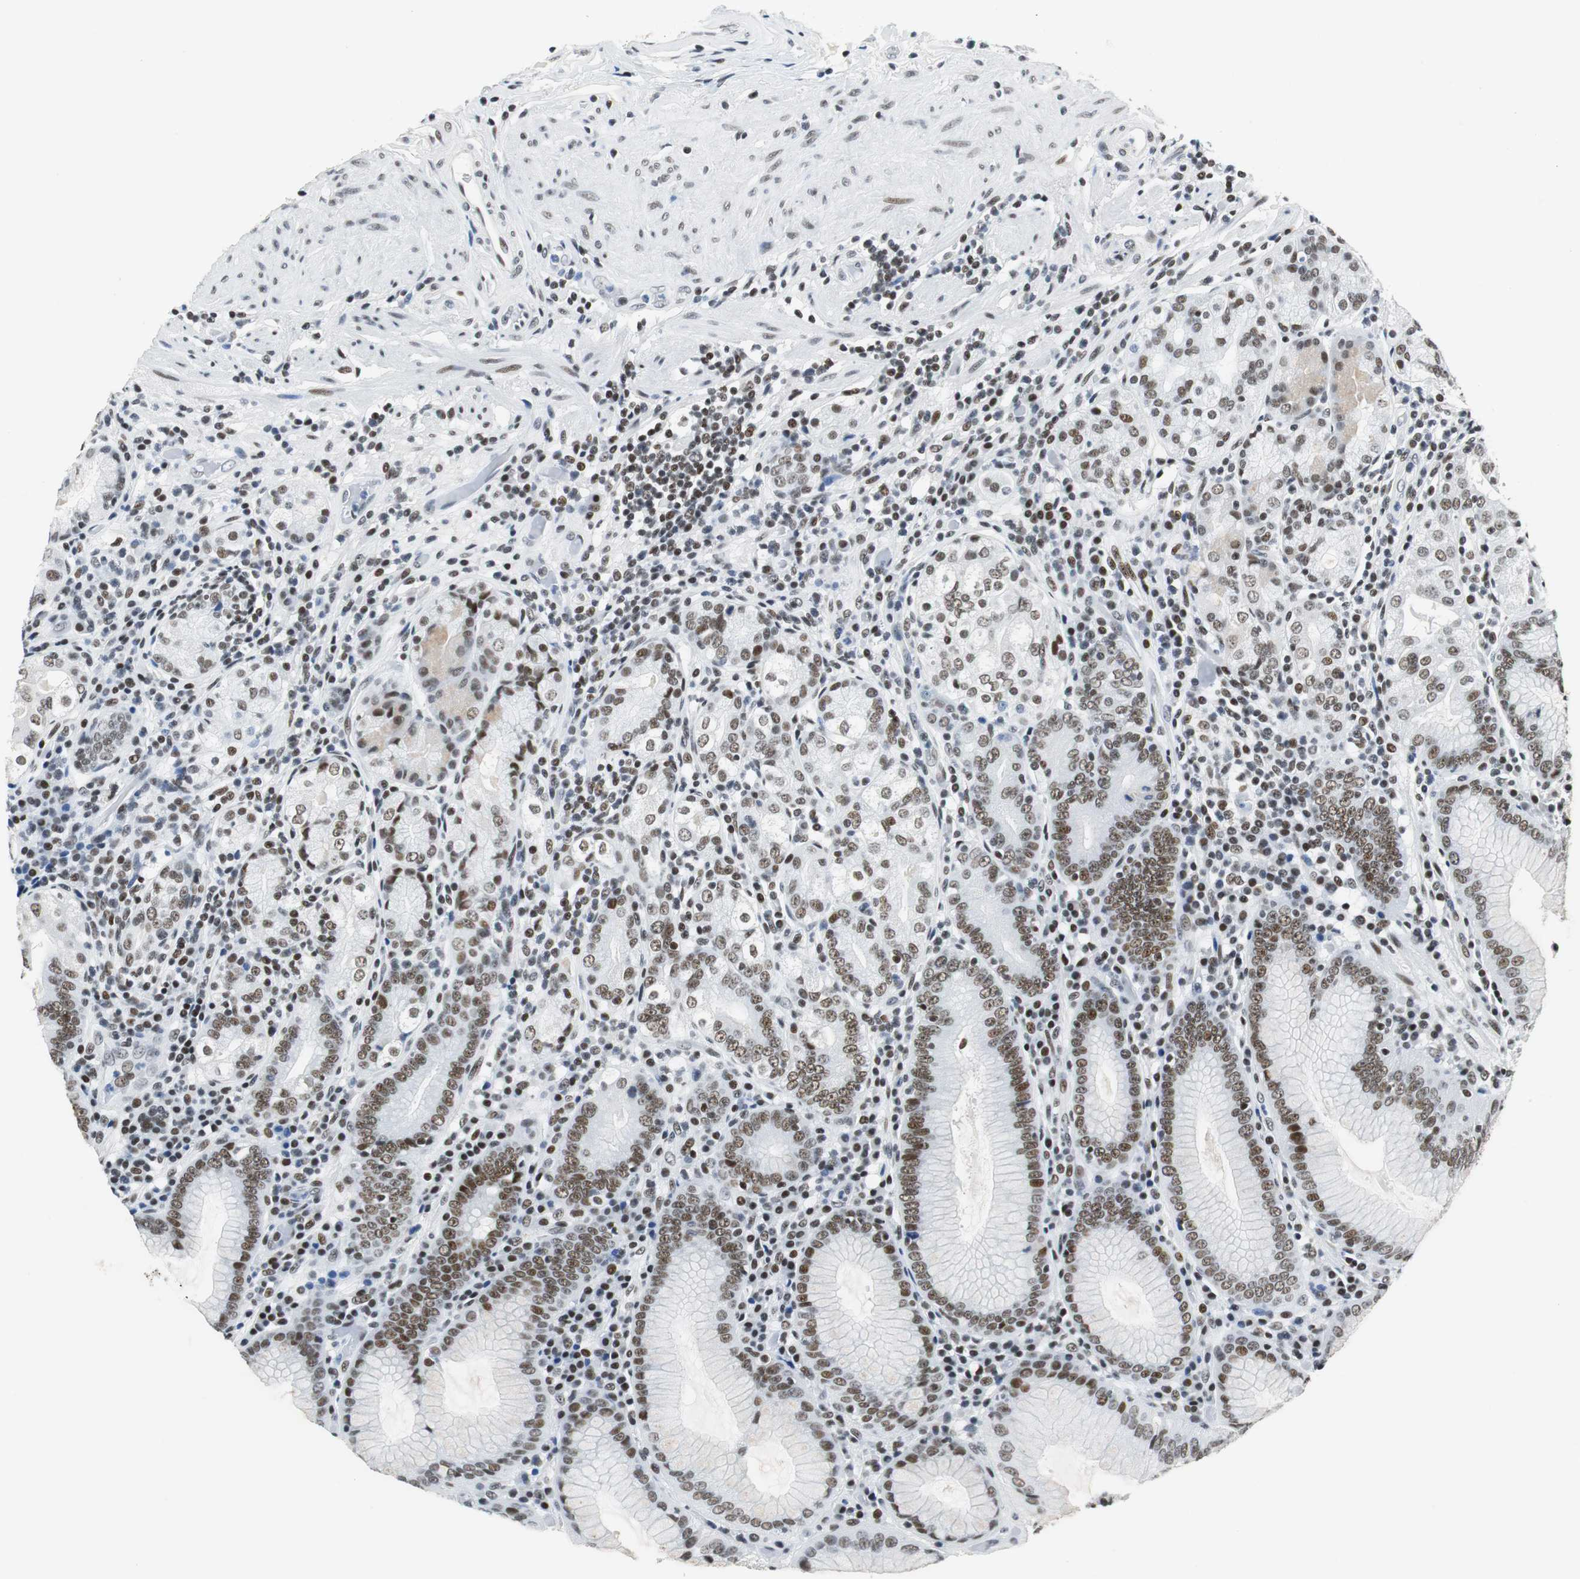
{"staining": {"intensity": "moderate", "quantity": ">75%", "location": "nuclear"}, "tissue": "stomach", "cell_type": "Glandular cells", "image_type": "normal", "snomed": [{"axis": "morphology", "description": "Normal tissue, NOS"}, {"axis": "topography", "description": "Stomach, lower"}], "caption": "A photomicrograph of stomach stained for a protein displays moderate nuclear brown staining in glandular cells.", "gene": "HDAC3", "patient": {"sex": "female", "age": 76}}